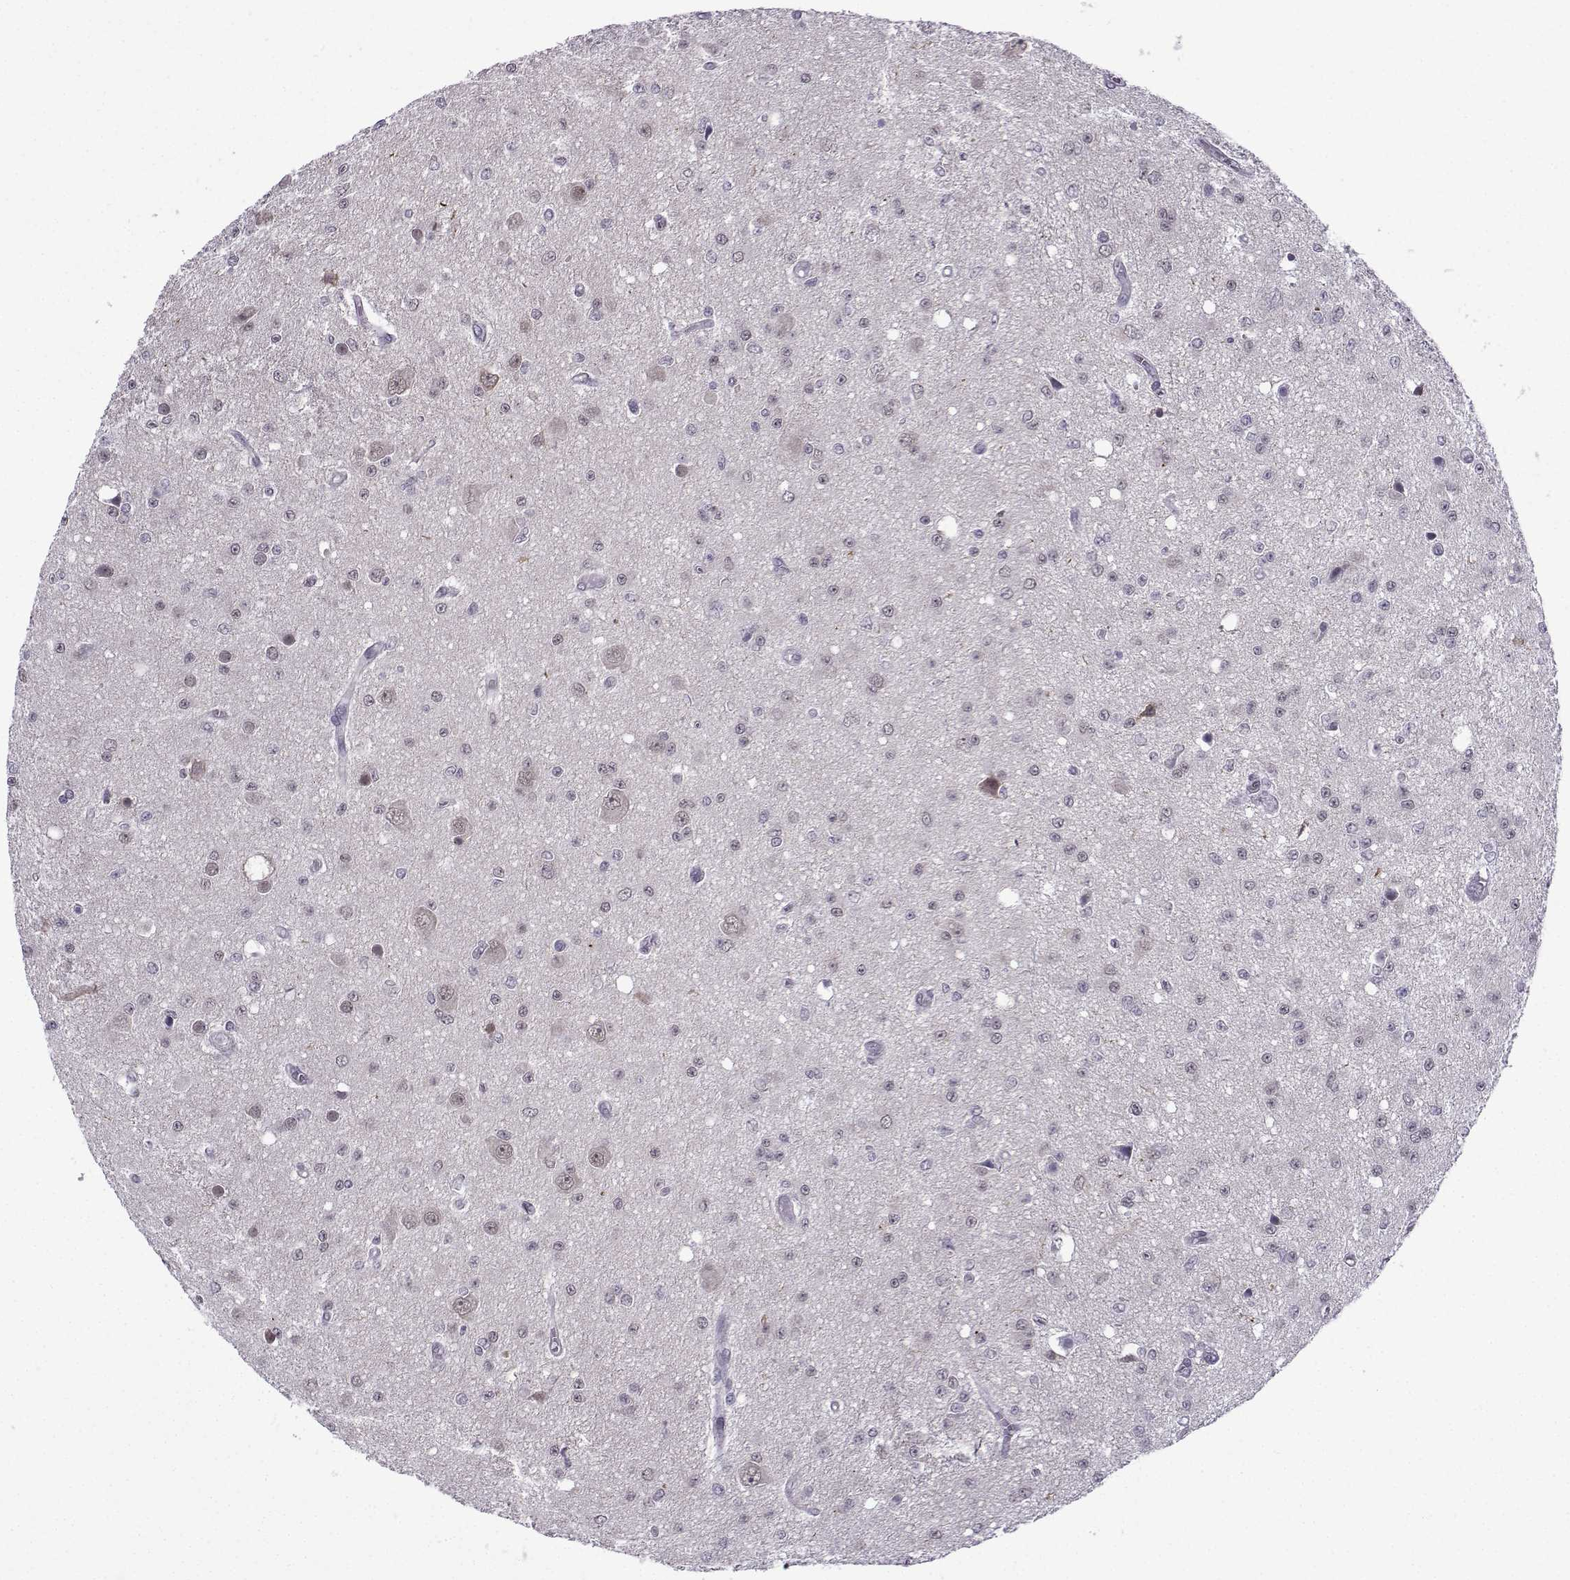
{"staining": {"intensity": "negative", "quantity": "none", "location": "none"}, "tissue": "glioma", "cell_type": "Tumor cells", "image_type": "cancer", "snomed": [{"axis": "morphology", "description": "Glioma, malignant, Low grade"}, {"axis": "topography", "description": "Brain"}], "caption": "The histopathology image shows no significant staining in tumor cells of malignant glioma (low-grade).", "gene": "FGF3", "patient": {"sex": "female", "age": 45}}